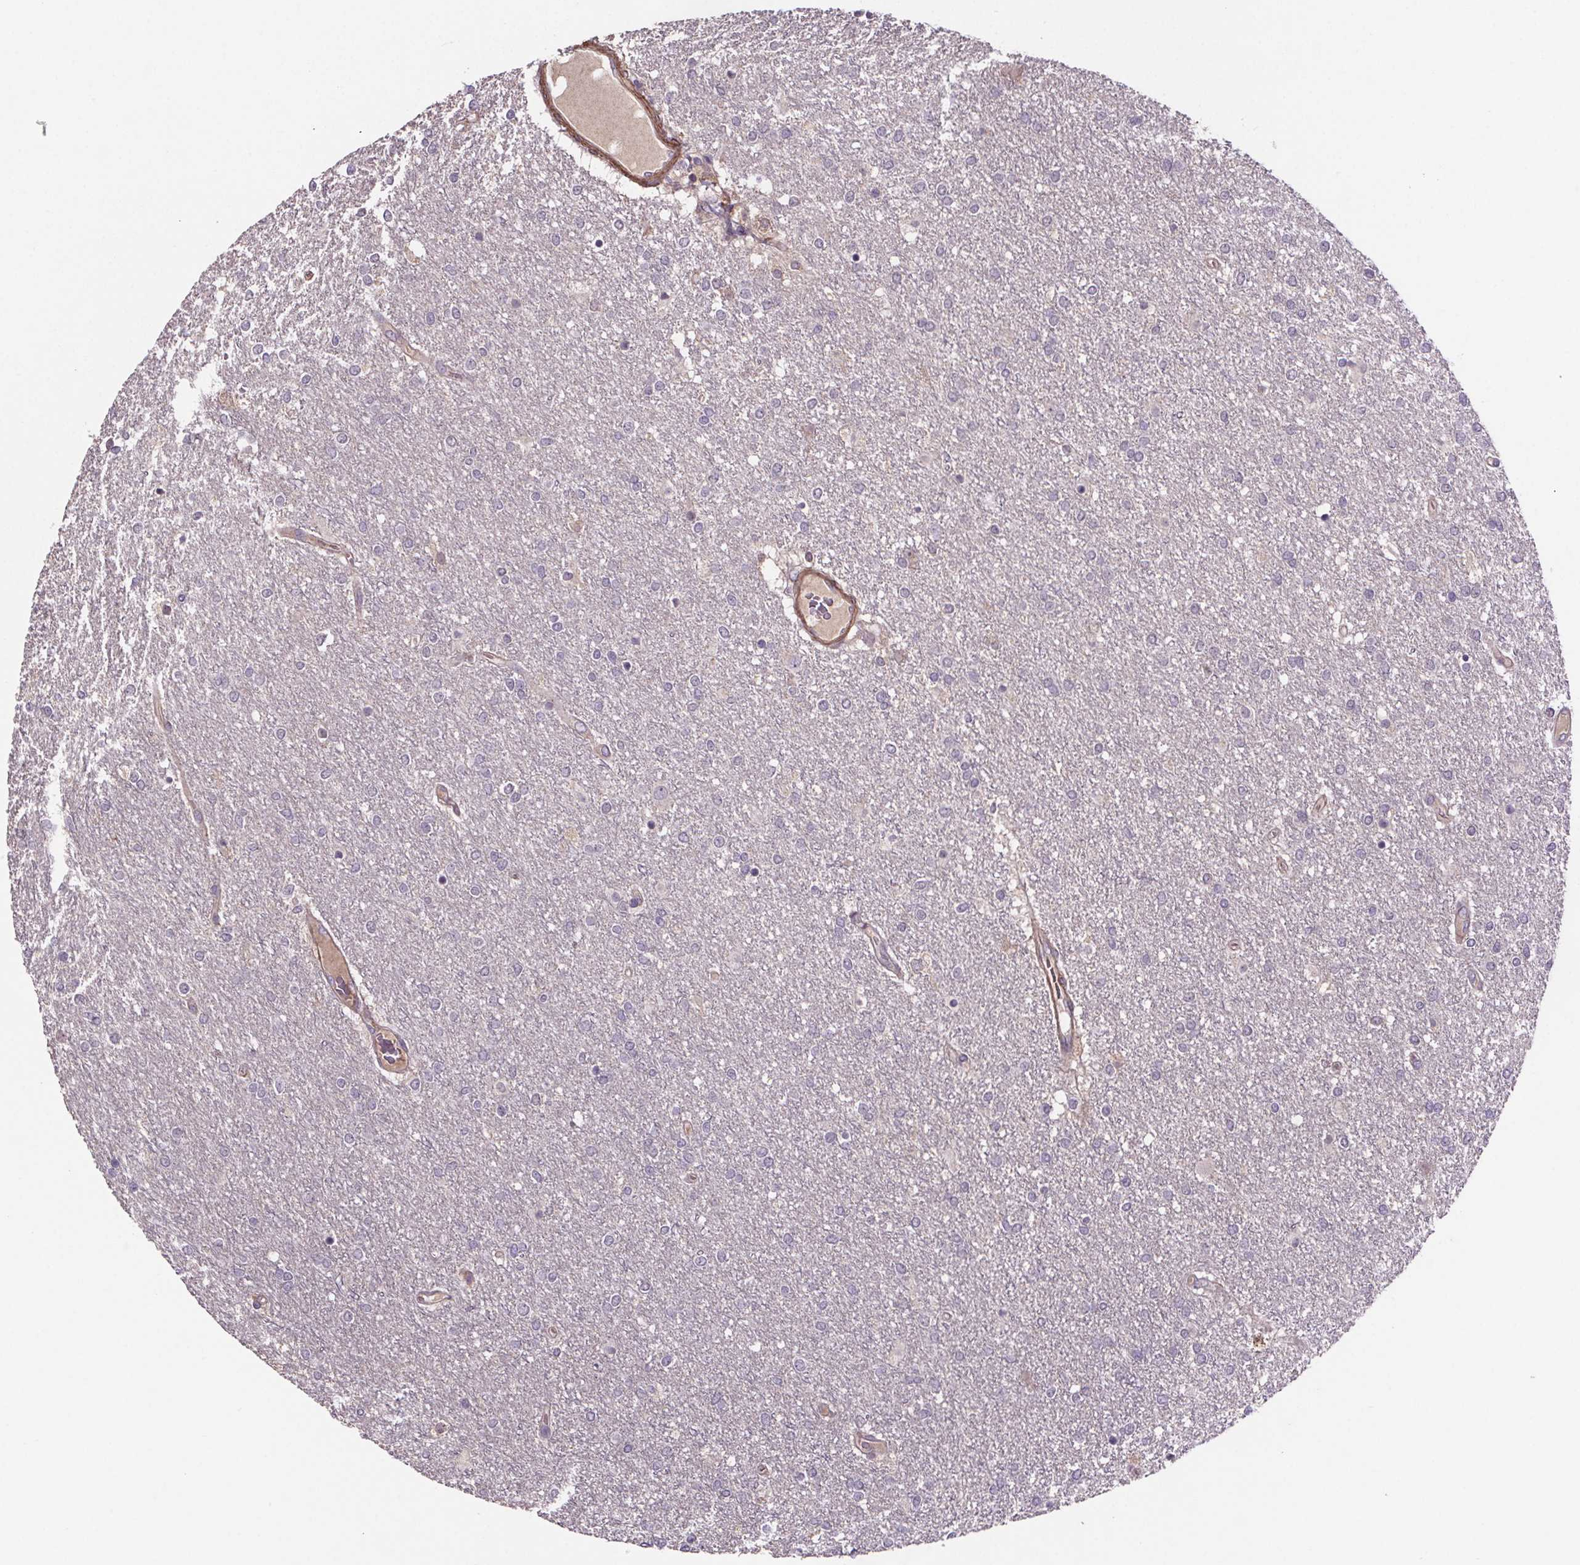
{"staining": {"intensity": "negative", "quantity": "none", "location": "none"}, "tissue": "glioma", "cell_type": "Tumor cells", "image_type": "cancer", "snomed": [{"axis": "morphology", "description": "Glioma, malignant, High grade"}, {"axis": "topography", "description": "Brain"}], "caption": "Immunohistochemistry of human malignant glioma (high-grade) reveals no expression in tumor cells.", "gene": "CLN3", "patient": {"sex": "female", "age": 61}}